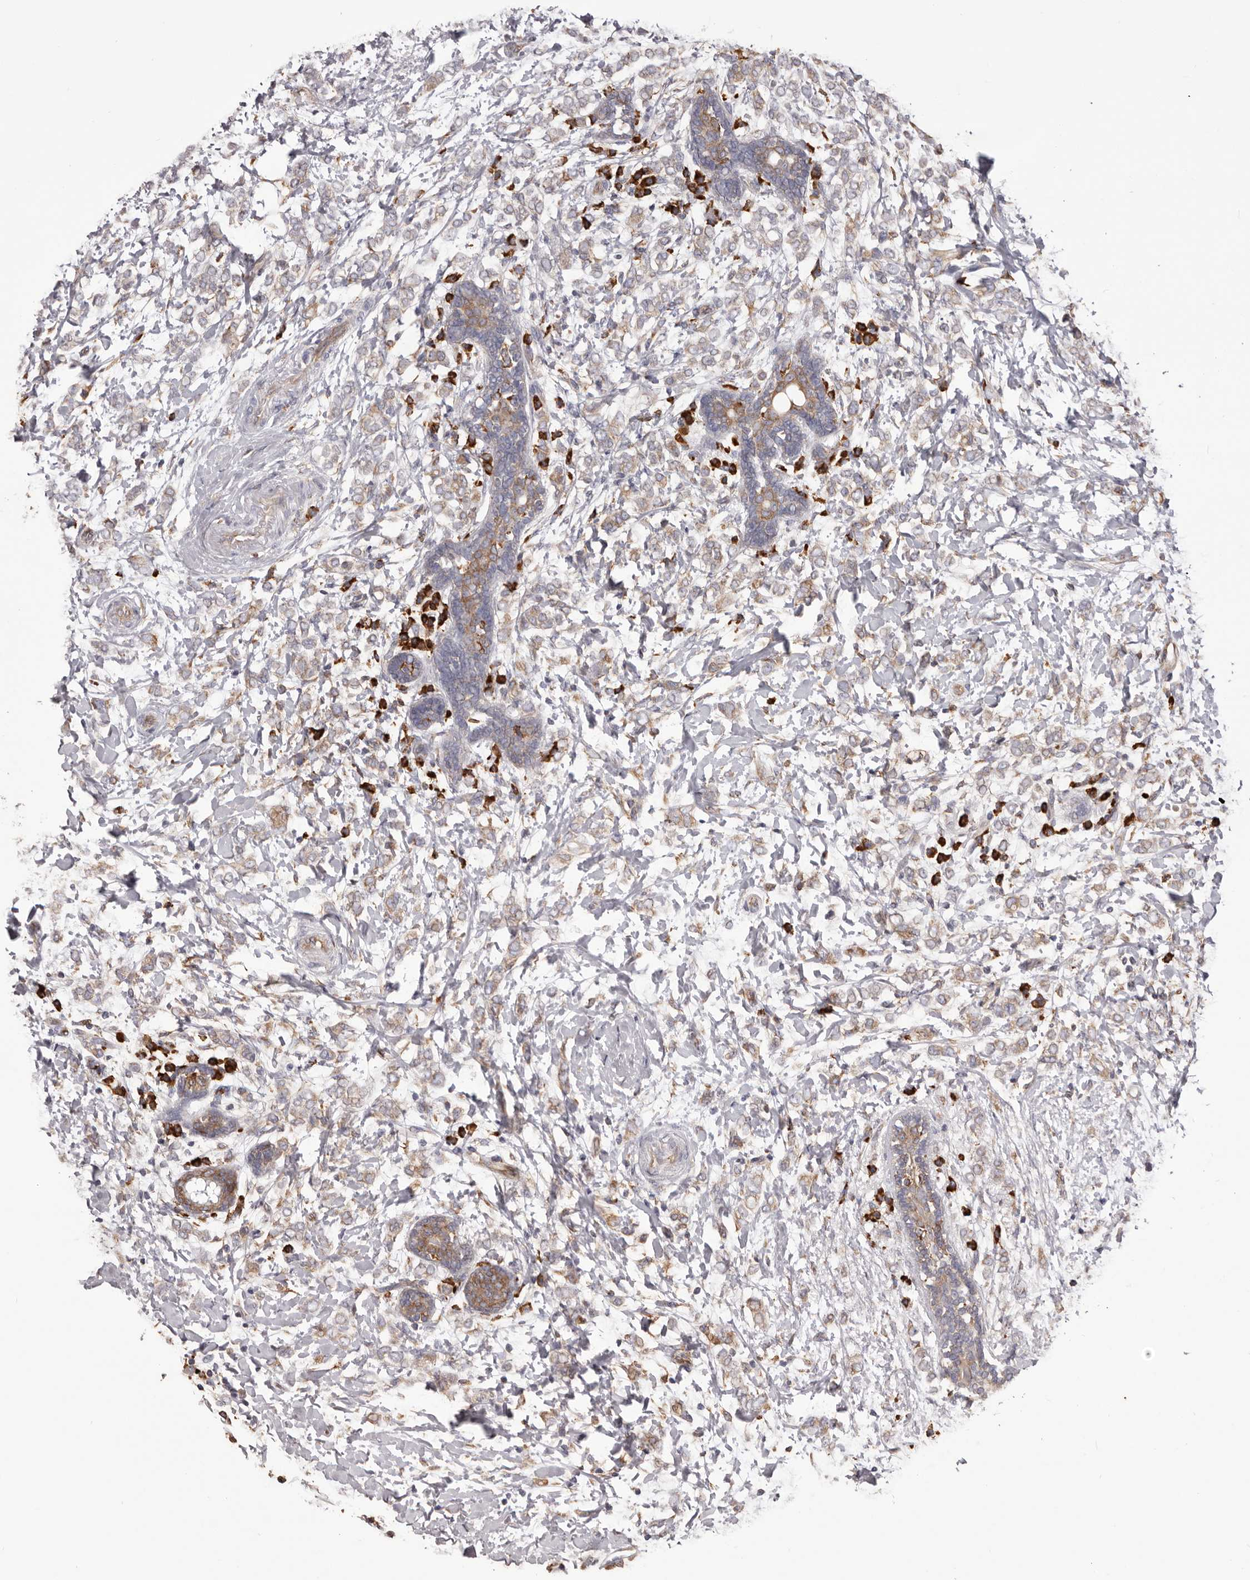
{"staining": {"intensity": "weak", "quantity": ">75%", "location": "cytoplasmic/membranous"}, "tissue": "breast cancer", "cell_type": "Tumor cells", "image_type": "cancer", "snomed": [{"axis": "morphology", "description": "Normal tissue, NOS"}, {"axis": "morphology", "description": "Lobular carcinoma"}, {"axis": "topography", "description": "Breast"}], "caption": "The histopathology image exhibits immunohistochemical staining of lobular carcinoma (breast). There is weak cytoplasmic/membranous positivity is present in about >75% of tumor cells.", "gene": "QRSL1", "patient": {"sex": "female", "age": 47}}